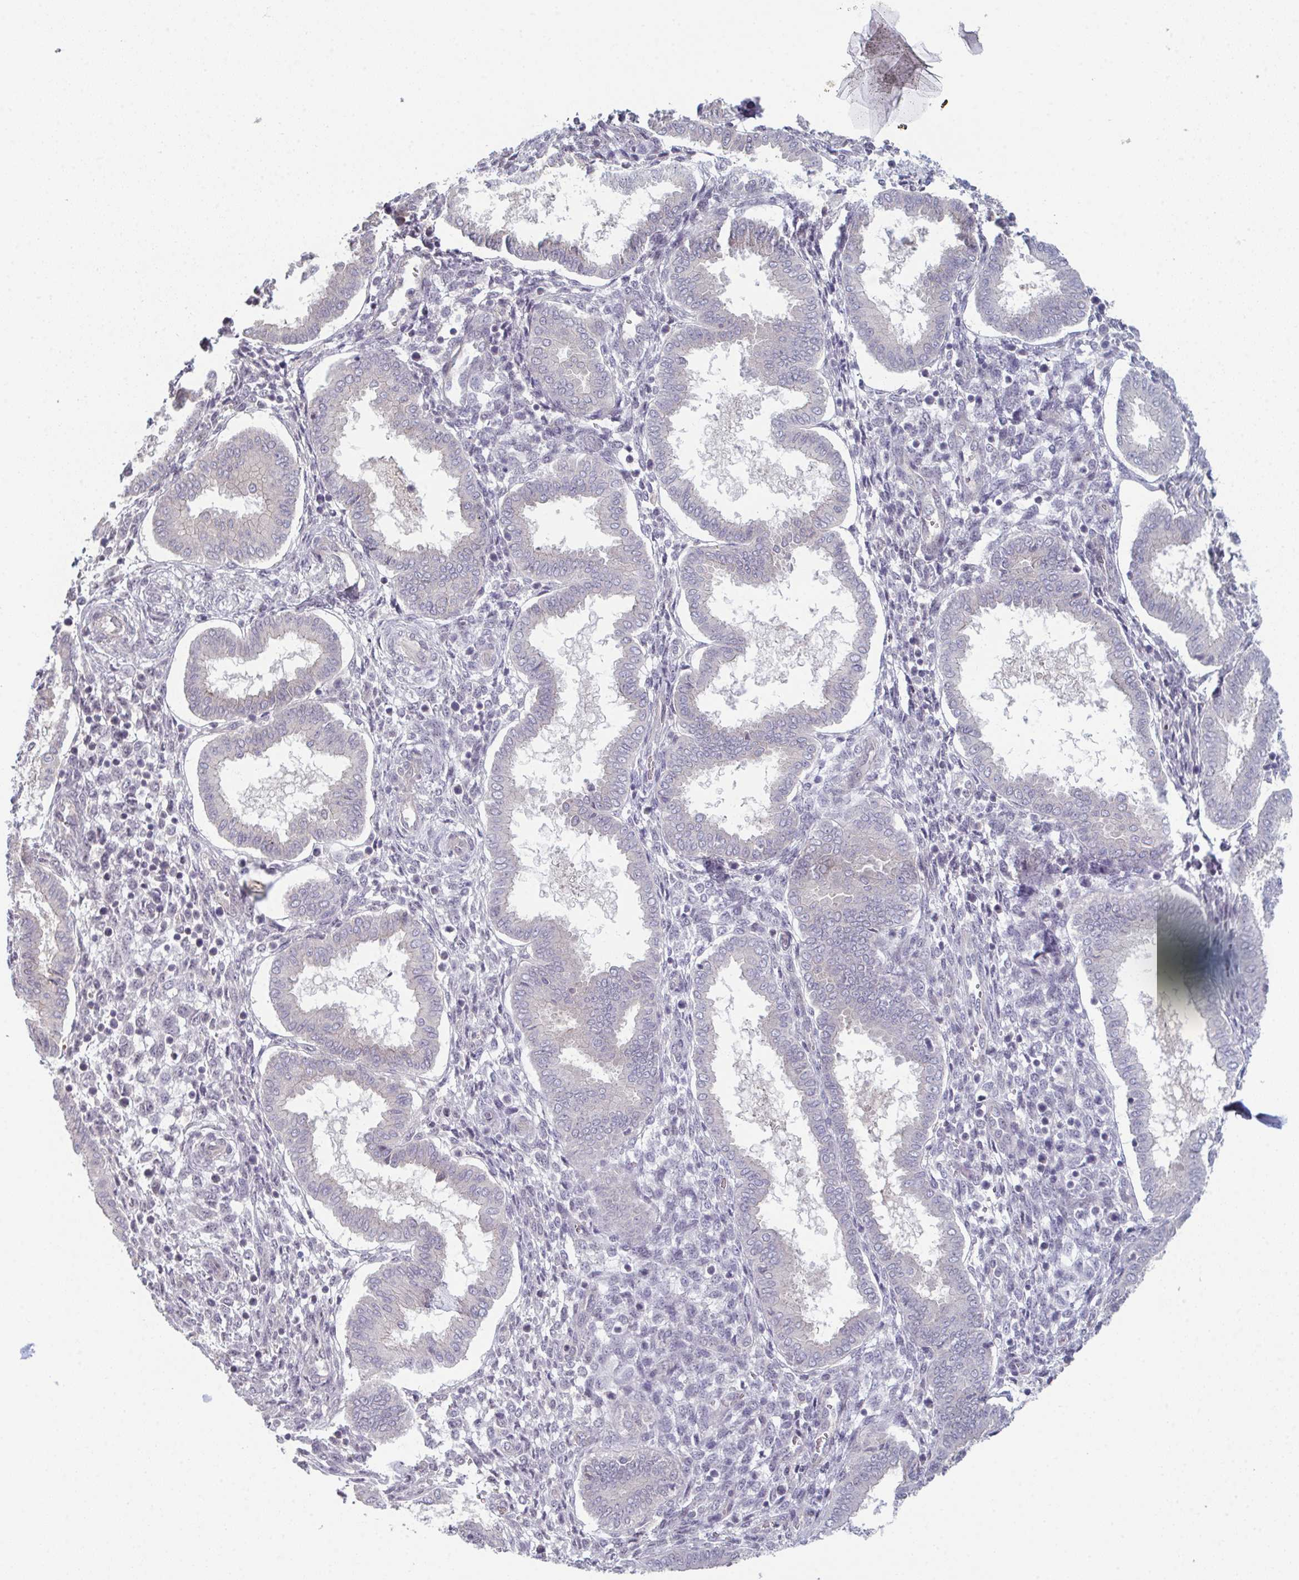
{"staining": {"intensity": "negative", "quantity": "none", "location": "none"}, "tissue": "endometrium", "cell_type": "Cells in endometrial stroma", "image_type": "normal", "snomed": [{"axis": "morphology", "description": "Normal tissue, NOS"}, {"axis": "topography", "description": "Endometrium"}], "caption": "Cells in endometrial stroma show no significant protein staining in unremarkable endometrium. (Stains: DAB immunohistochemistry (IHC) with hematoxylin counter stain, Microscopy: brightfield microscopy at high magnification).", "gene": "ZNF214", "patient": {"sex": "female", "age": 24}}